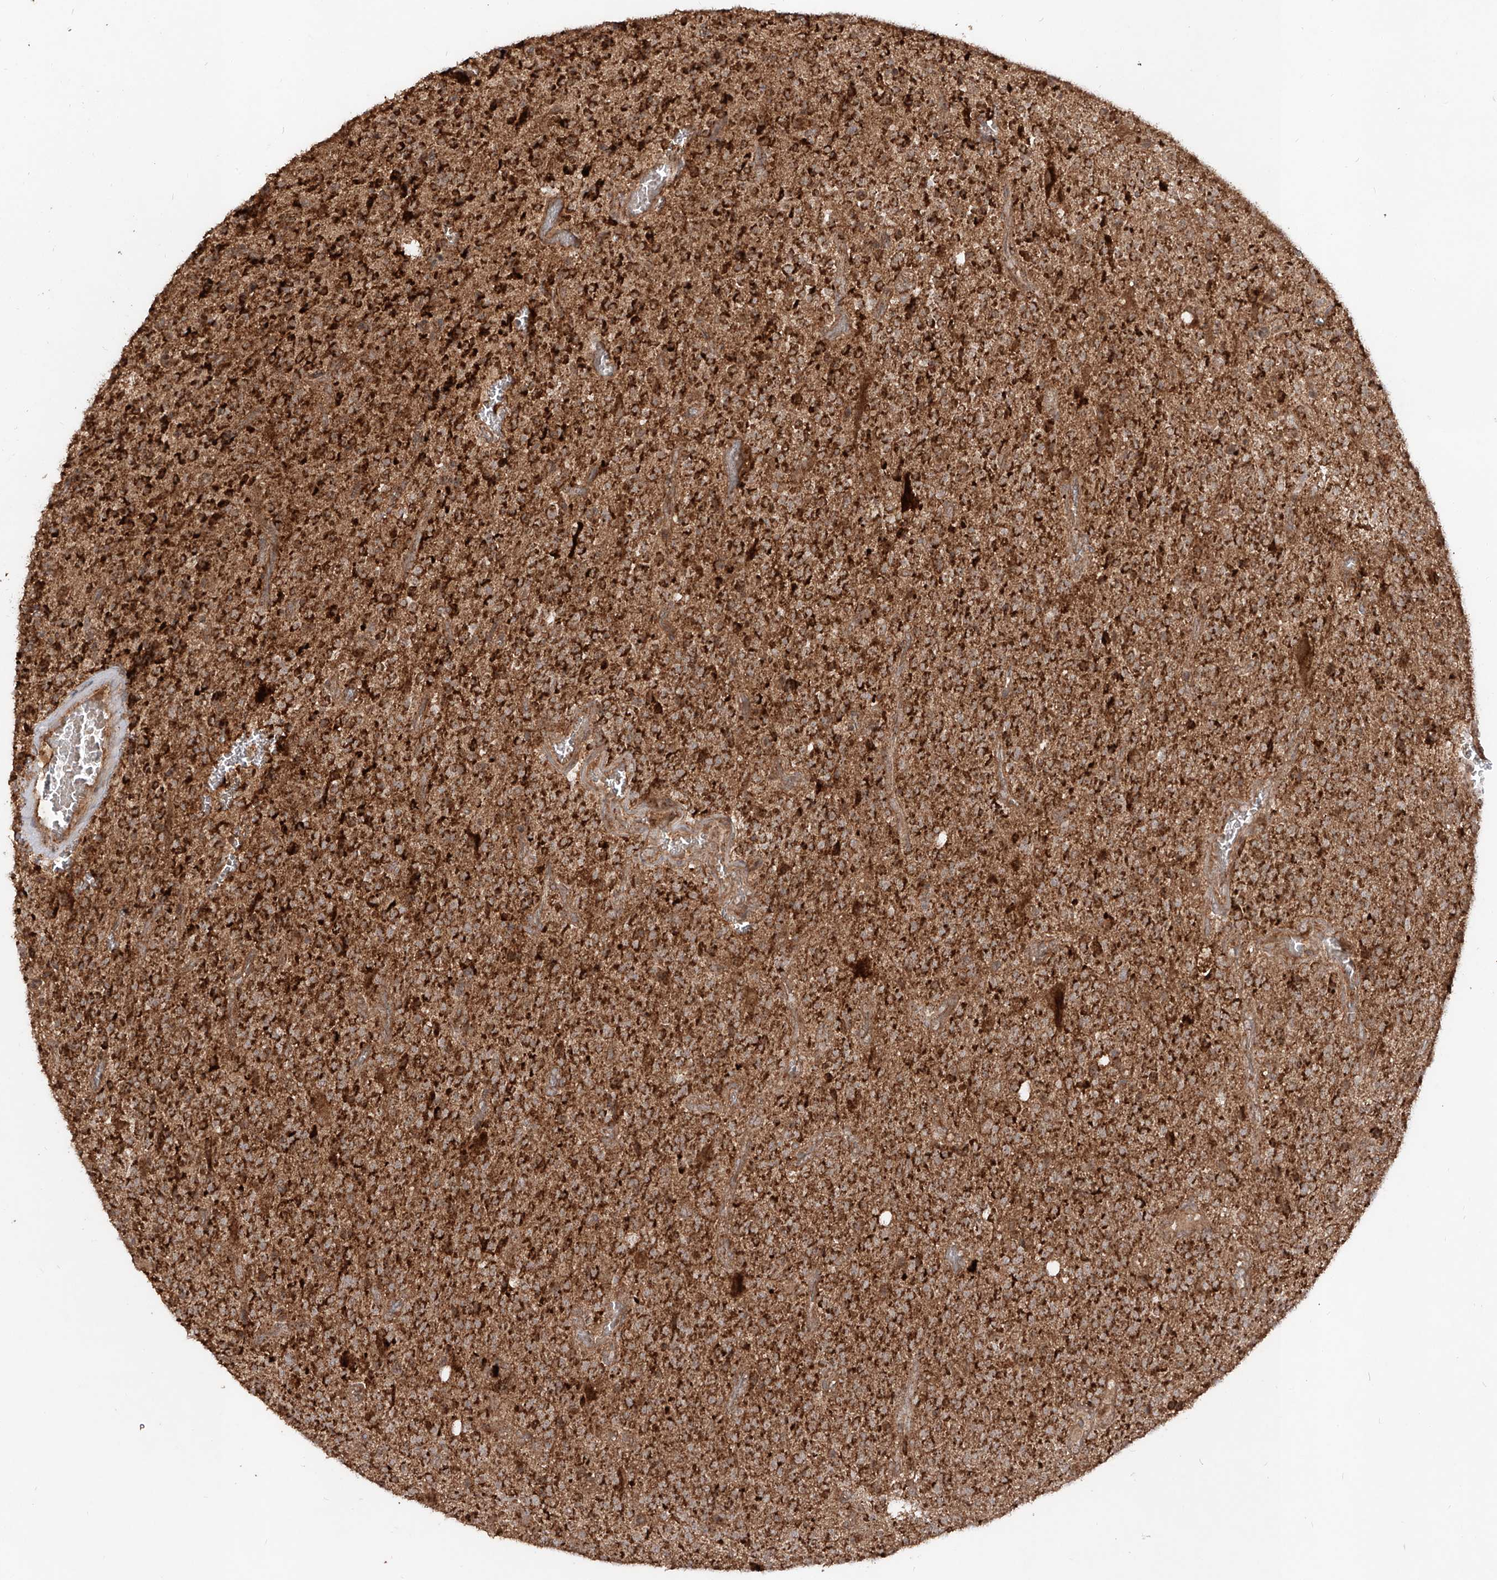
{"staining": {"intensity": "strong", "quantity": ">75%", "location": "cytoplasmic/membranous"}, "tissue": "glioma", "cell_type": "Tumor cells", "image_type": "cancer", "snomed": [{"axis": "morphology", "description": "Glioma, malignant, High grade"}, {"axis": "topography", "description": "Brain"}], "caption": "An IHC histopathology image of tumor tissue is shown. Protein staining in brown shows strong cytoplasmic/membranous positivity in glioma within tumor cells.", "gene": "AIM2", "patient": {"sex": "male", "age": 34}}